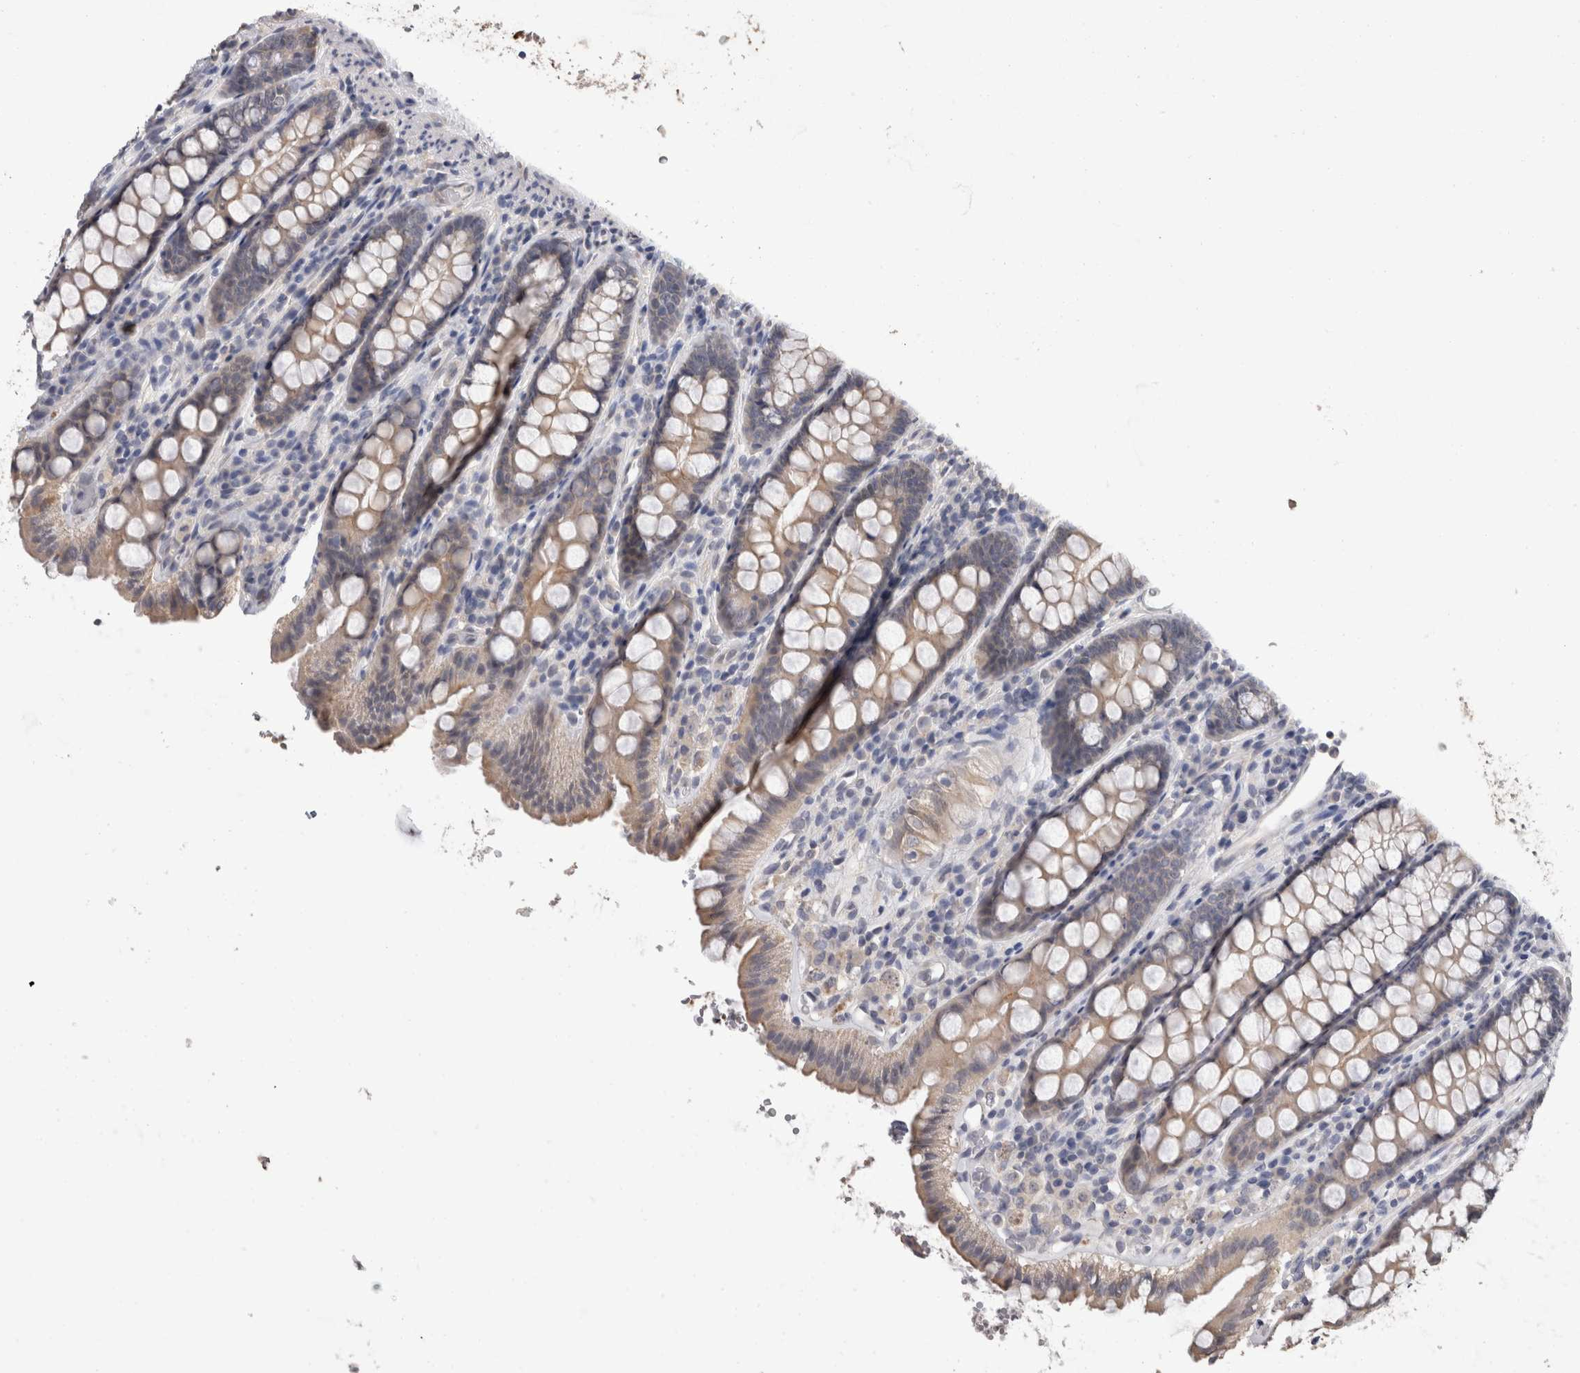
{"staining": {"intensity": "moderate", "quantity": ">75%", "location": "cytoplasmic/membranous"}, "tissue": "colon", "cell_type": "Endothelial cells", "image_type": "normal", "snomed": [{"axis": "morphology", "description": "Normal tissue, NOS"}, {"axis": "topography", "description": "Colon"}, {"axis": "topography", "description": "Peripheral nerve tissue"}], "caption": "Protein expression analysis of unremarkable human colon reveals moderate cytoplasmic/membranous staining in about >75% of endothelial cells.", "gene": "FHOD3", "patient": {"sex": "female", "age": 61}}